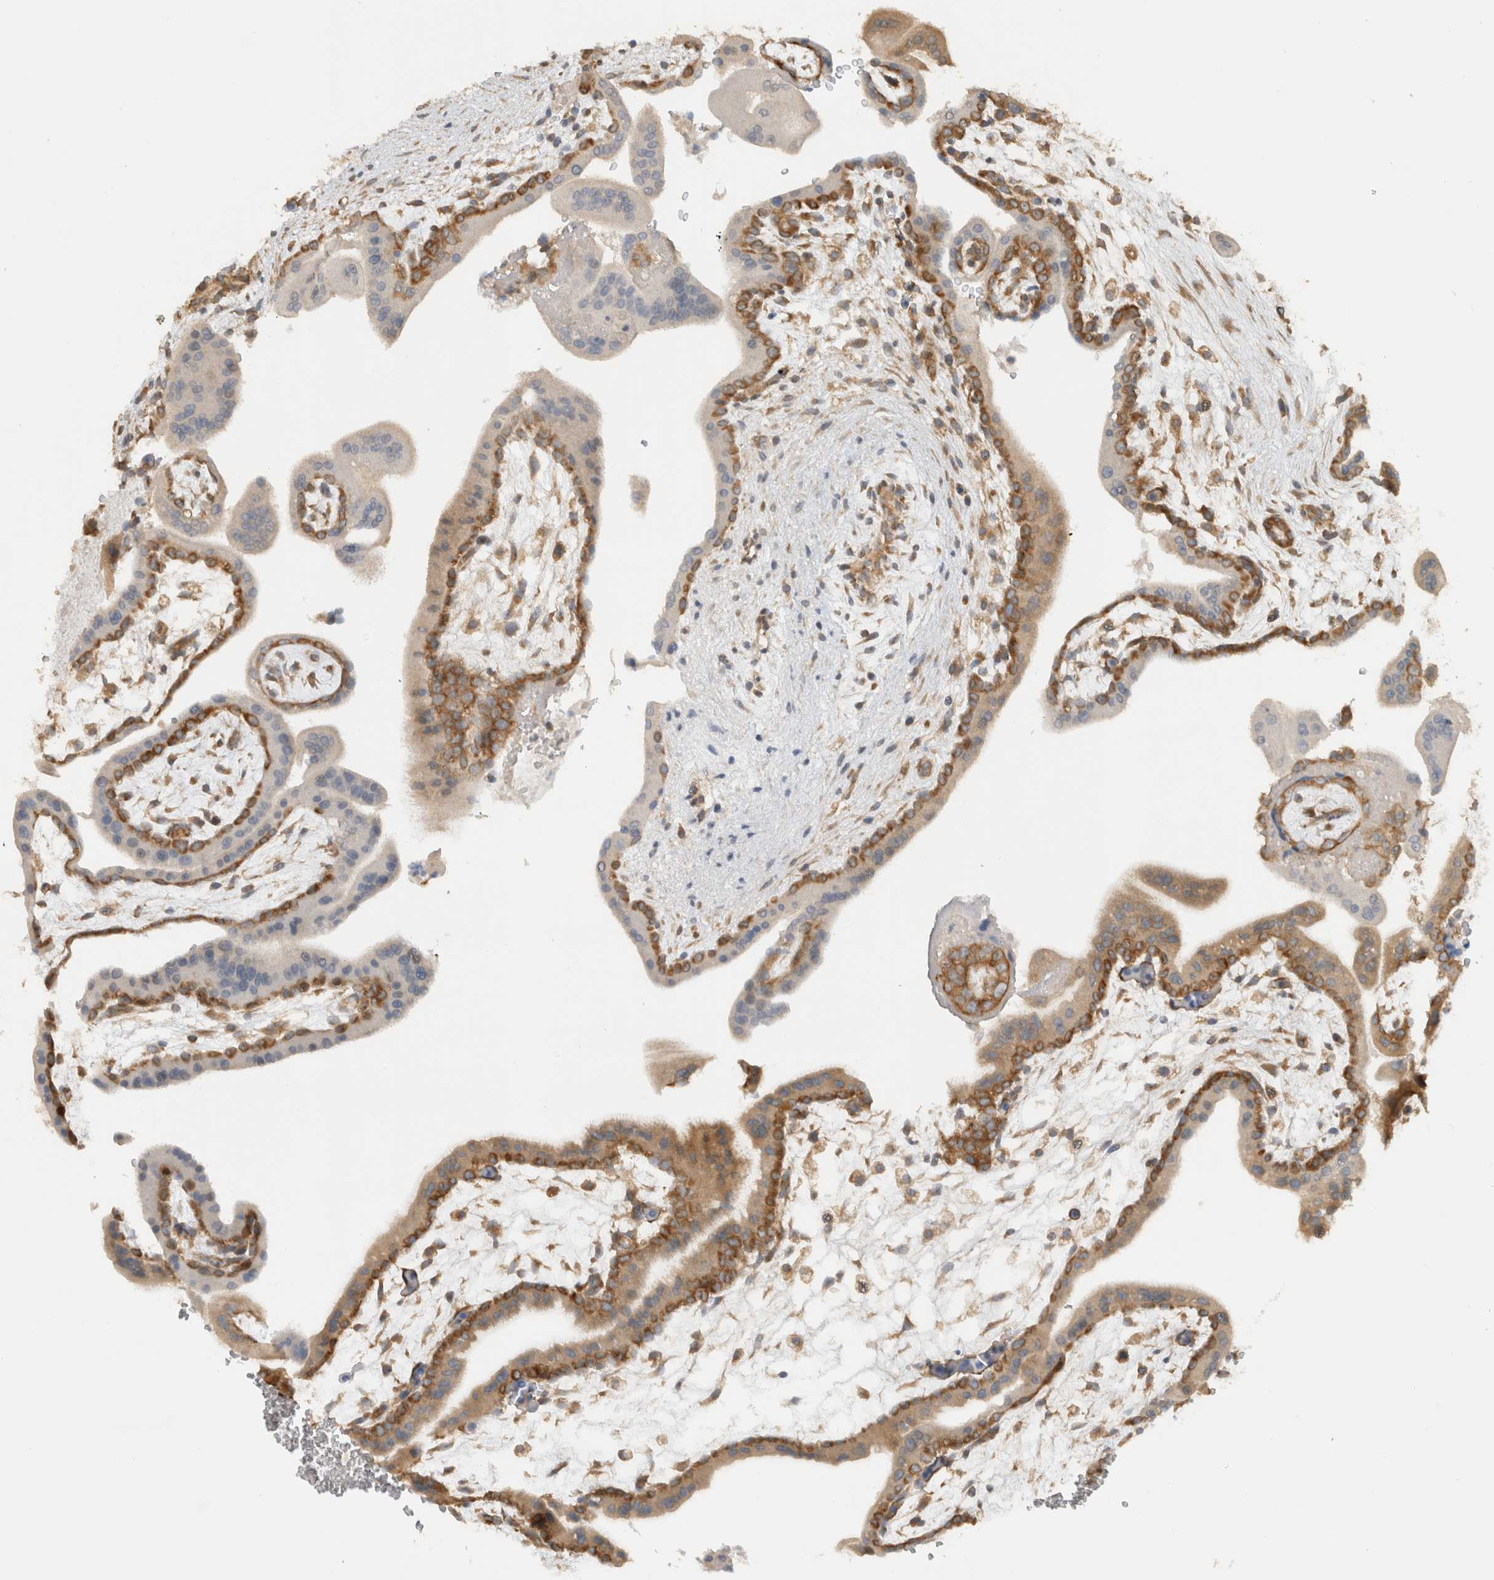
{"staining": {"intensity": "moderate", "quantity": ">75%", "location": "cytoplasmic/membranous"}, "tissue": "placenta", "cell_type": "Decidual cells", "image_type": "normal", "snomed": [{"axis": "morphology", "description": "Normal tissue, NOS"}, {"axis": "topography", "description": "Placenta"}], "caption": "The histopathology image reveals staining of normal placenta, revealing moderate cytoplasmic/membranous protein positivity (brown color) within decidual cells. (DAB IHC with brightfield microscopy, high magnification).", "gene": "PUM1", "patient": {"sex": "female", "age": 35}}